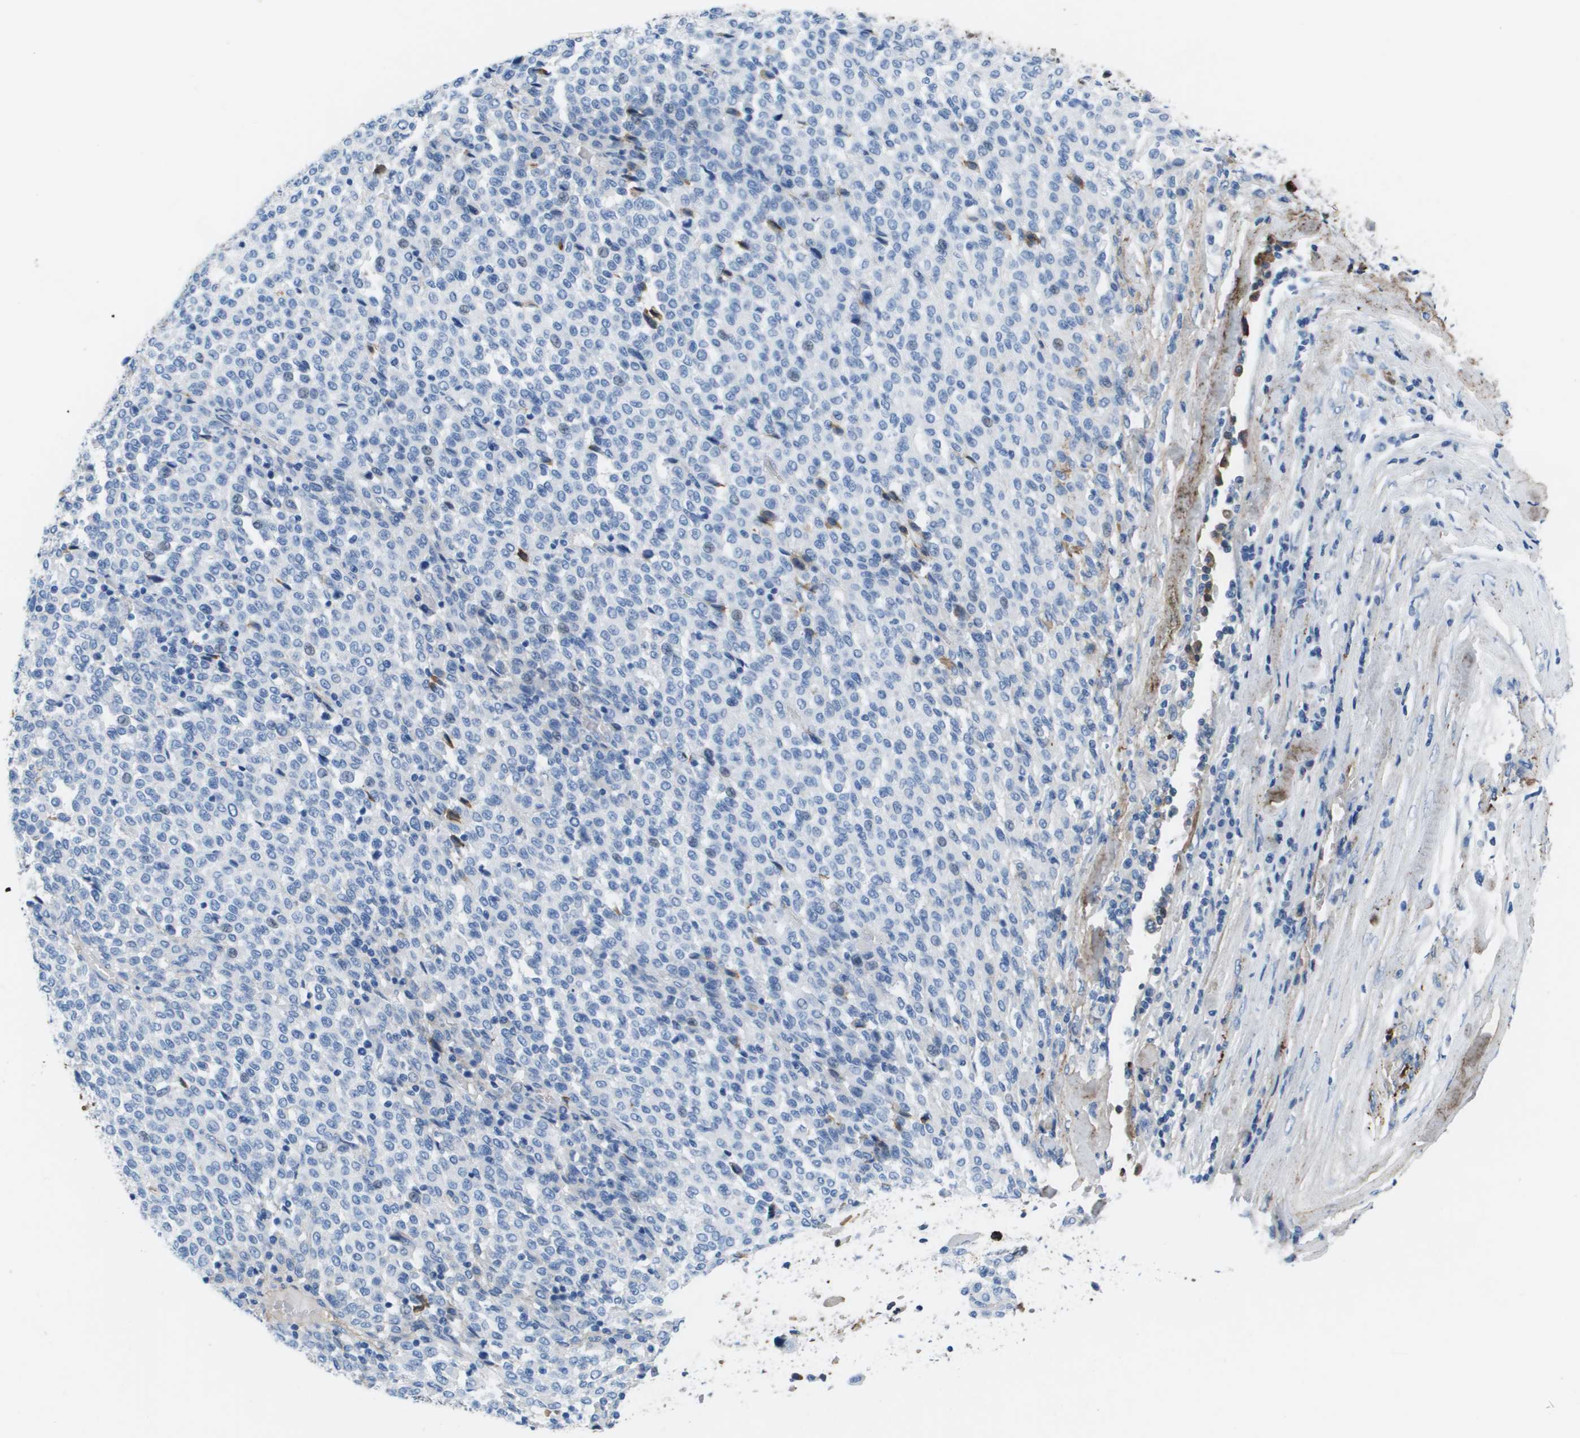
{"staining": {"intensity": "negative", "quantity": "none", "location": "none"}, "tissue": "melanoma", "cell_type": "Tumor cells", "image_type": "cancer", "snomed": [{"axis": "morphology", "description": "Malignant melanoma, Metastatic site"}, {"axis": "topography", "description": "Pancreas"}], "caption": "Immunohistochemistry (IHC) image of melanoma stained for a protein (brown), which reveals no staining in tumor cells.", "gene": "VTN", "patient": {"sex": "female", "age": 30}}